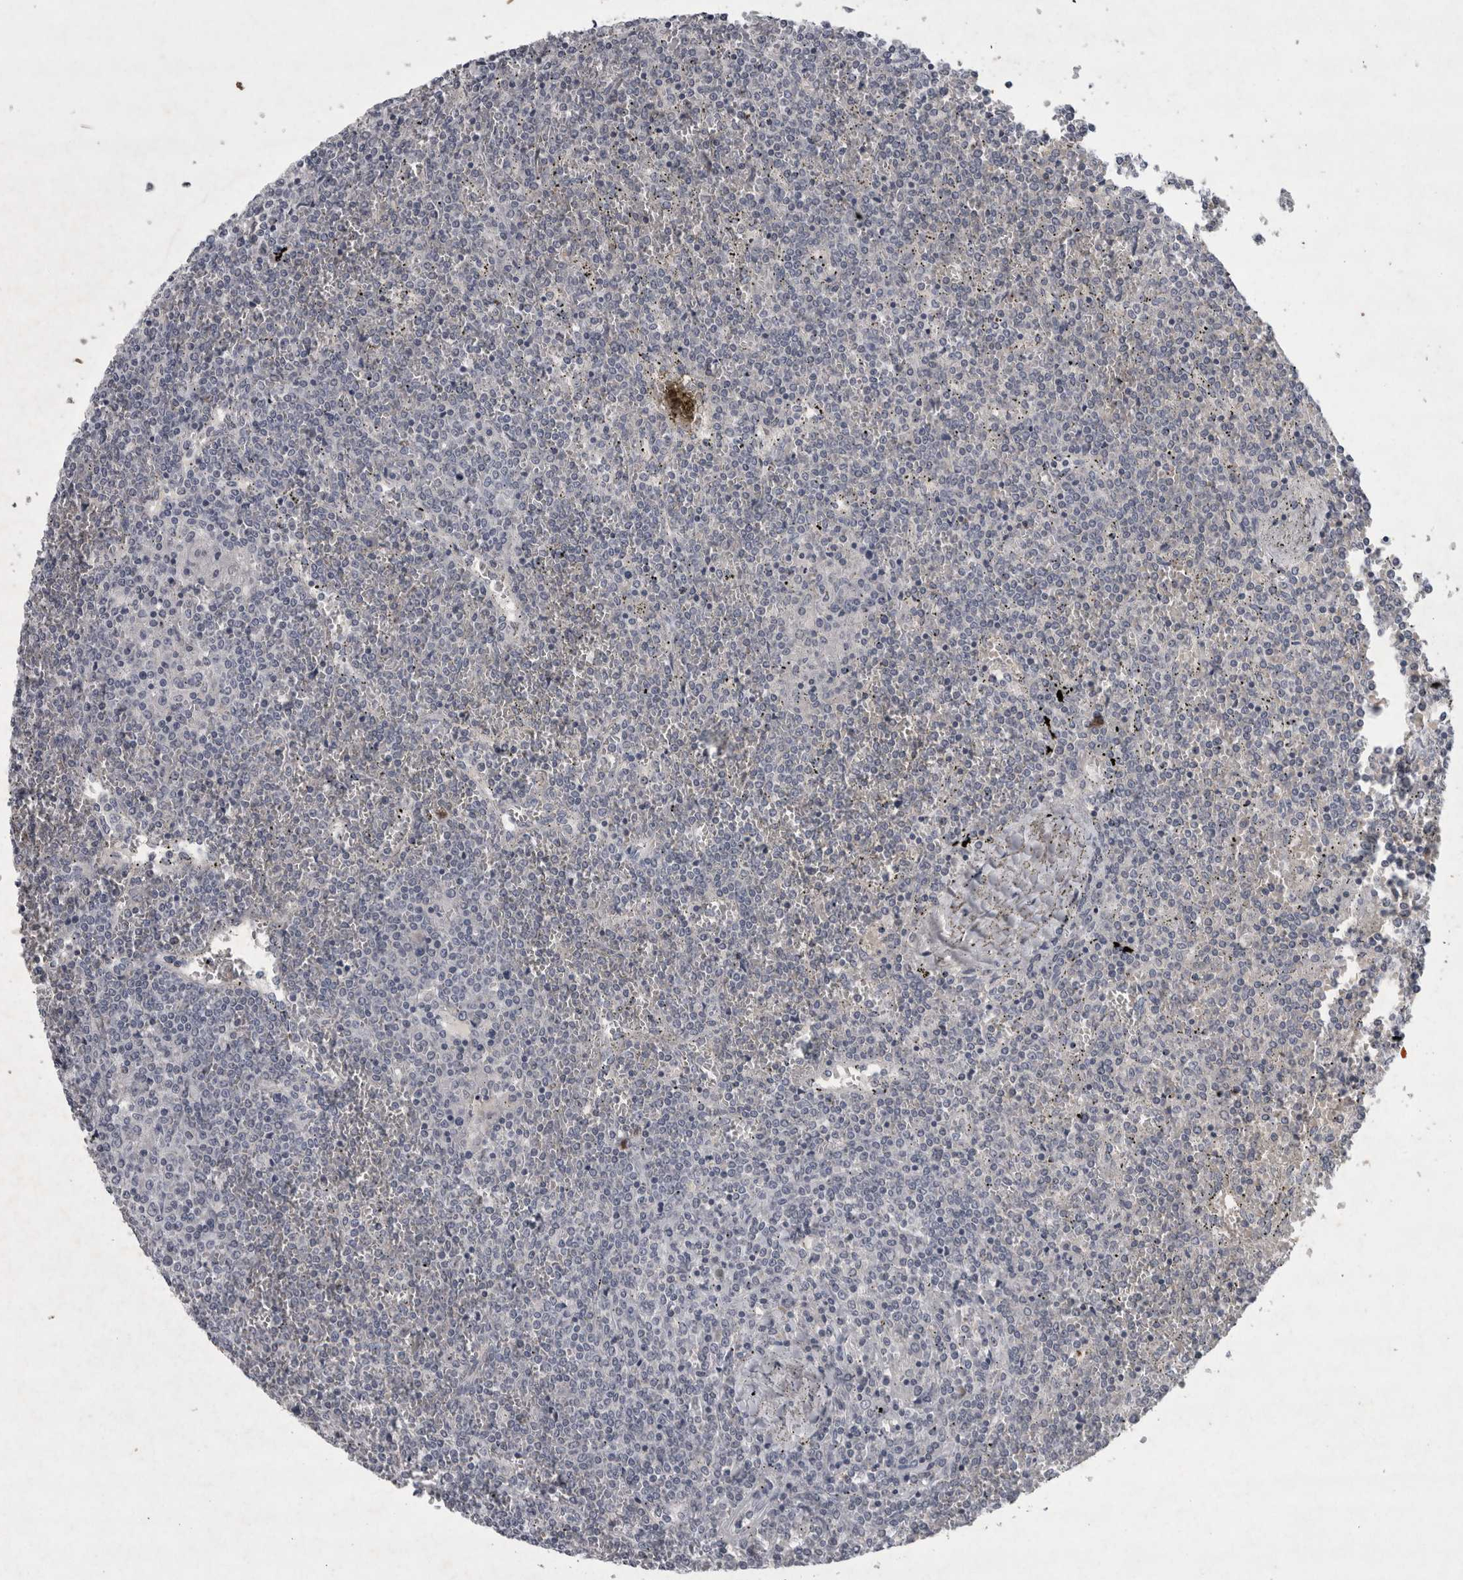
{"staining": {"intensity": "negative", "quantity": "none", "location": "none"}, "tissue": "lymphoma", "cell_type": "Tumor cells", "image_type": "cancer", "snomed": [{"axis": "morphology", "description": "Malignant lymphoma, non-Hodgkin's type, Low grade"}, {"axis": "topography", "description": "Spleen"}], "caption": "Human lymphoma stained for a protein using IHC shows no expression in tumor cells.", "gene": "WNT7A", "patient": {"sex": "female", "age": 19}}